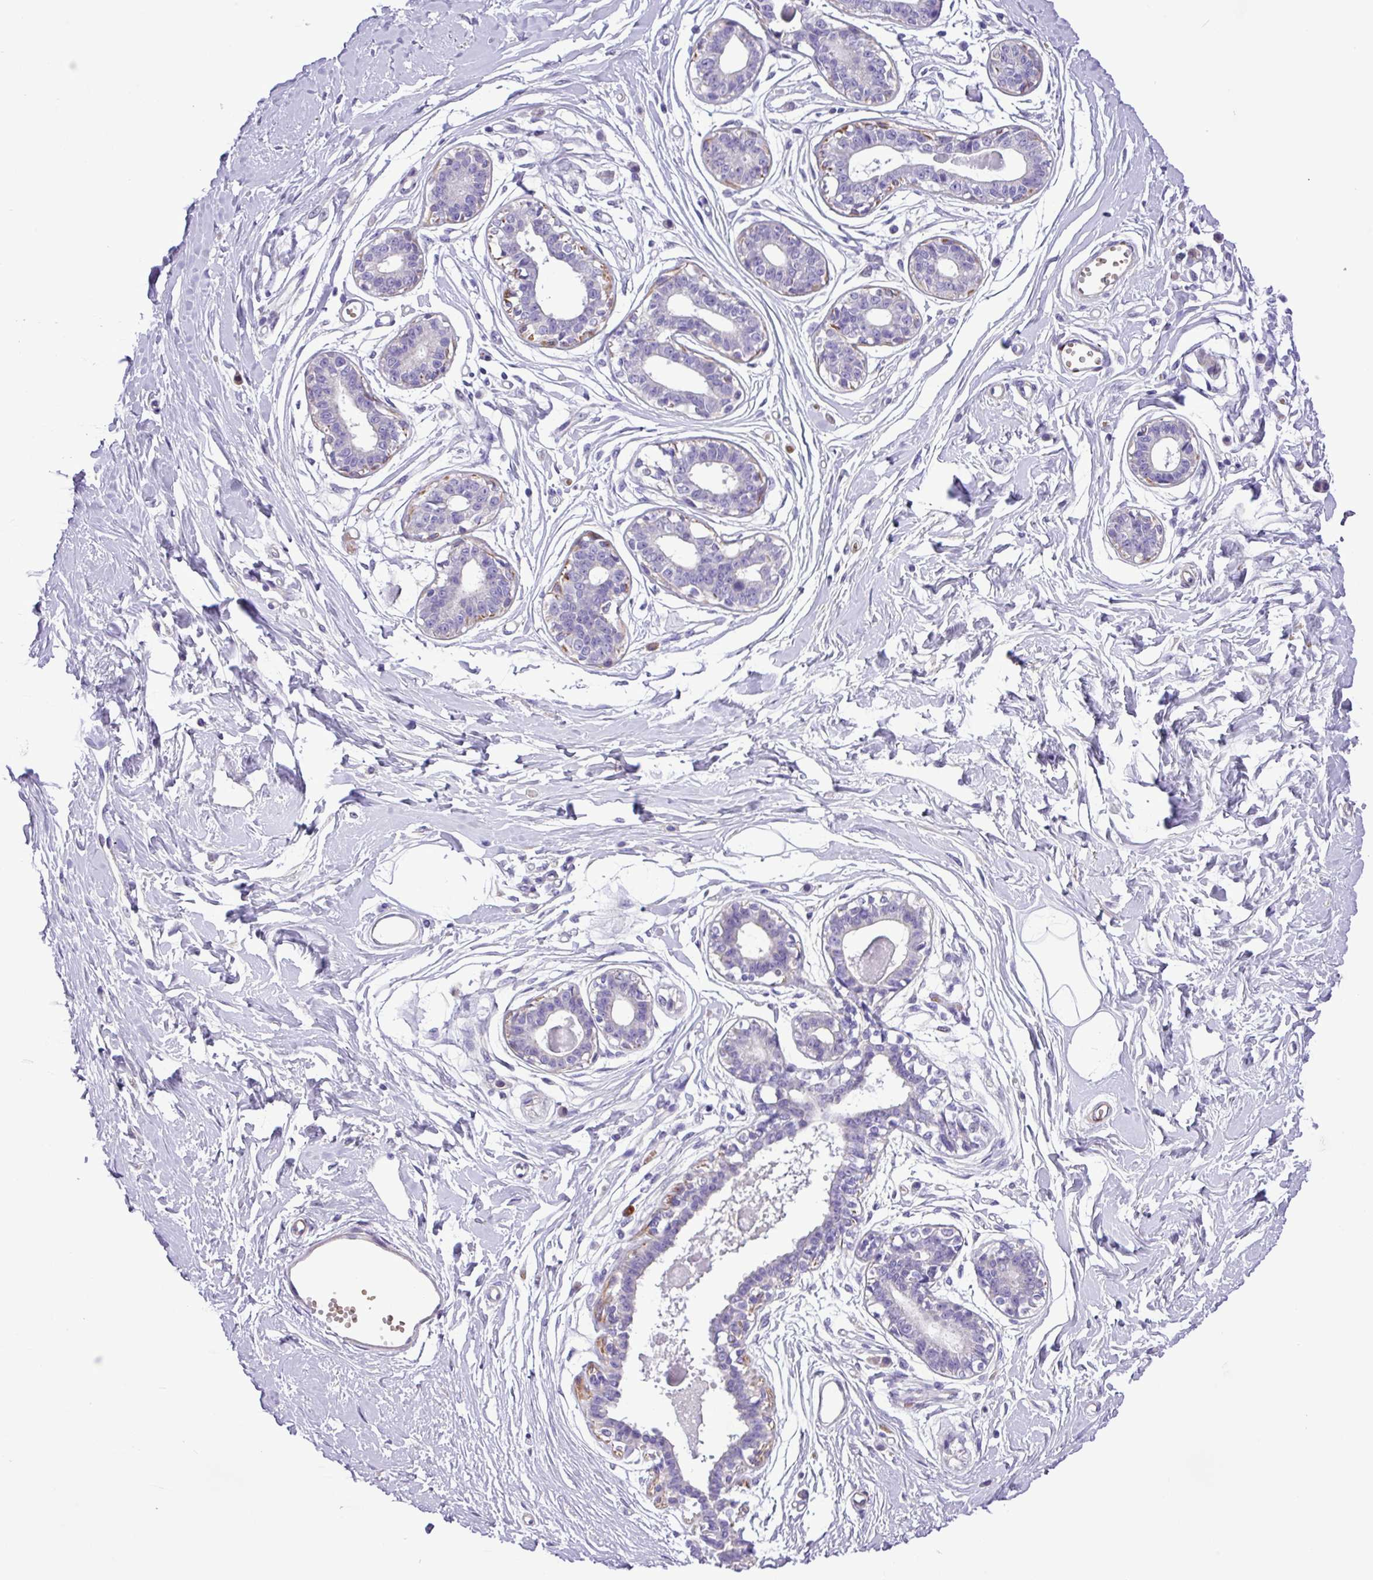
{"staining": {"intensity": "negative", "quantity": "none", "location": "none"}, "tissue": "breast", "cell_type": "Adipocytes", "image_type": "normal", "snomed": [{"axis": "morphology", "description": "Normal tissue, NOS"}, {"axis": "topography", "description": "Breast"}], "caption": "DAB (3,3'-diaminobenzidine) immunohistochemical staining of benign breast exhibits no significant positivity in adipocytes. (DAB (3,3'-diaminobenzidine) immunohistochemistry with hematoxylin counter stain).", "gene": "C11orf91", "patient": {"sex": "female", "age": 45}}